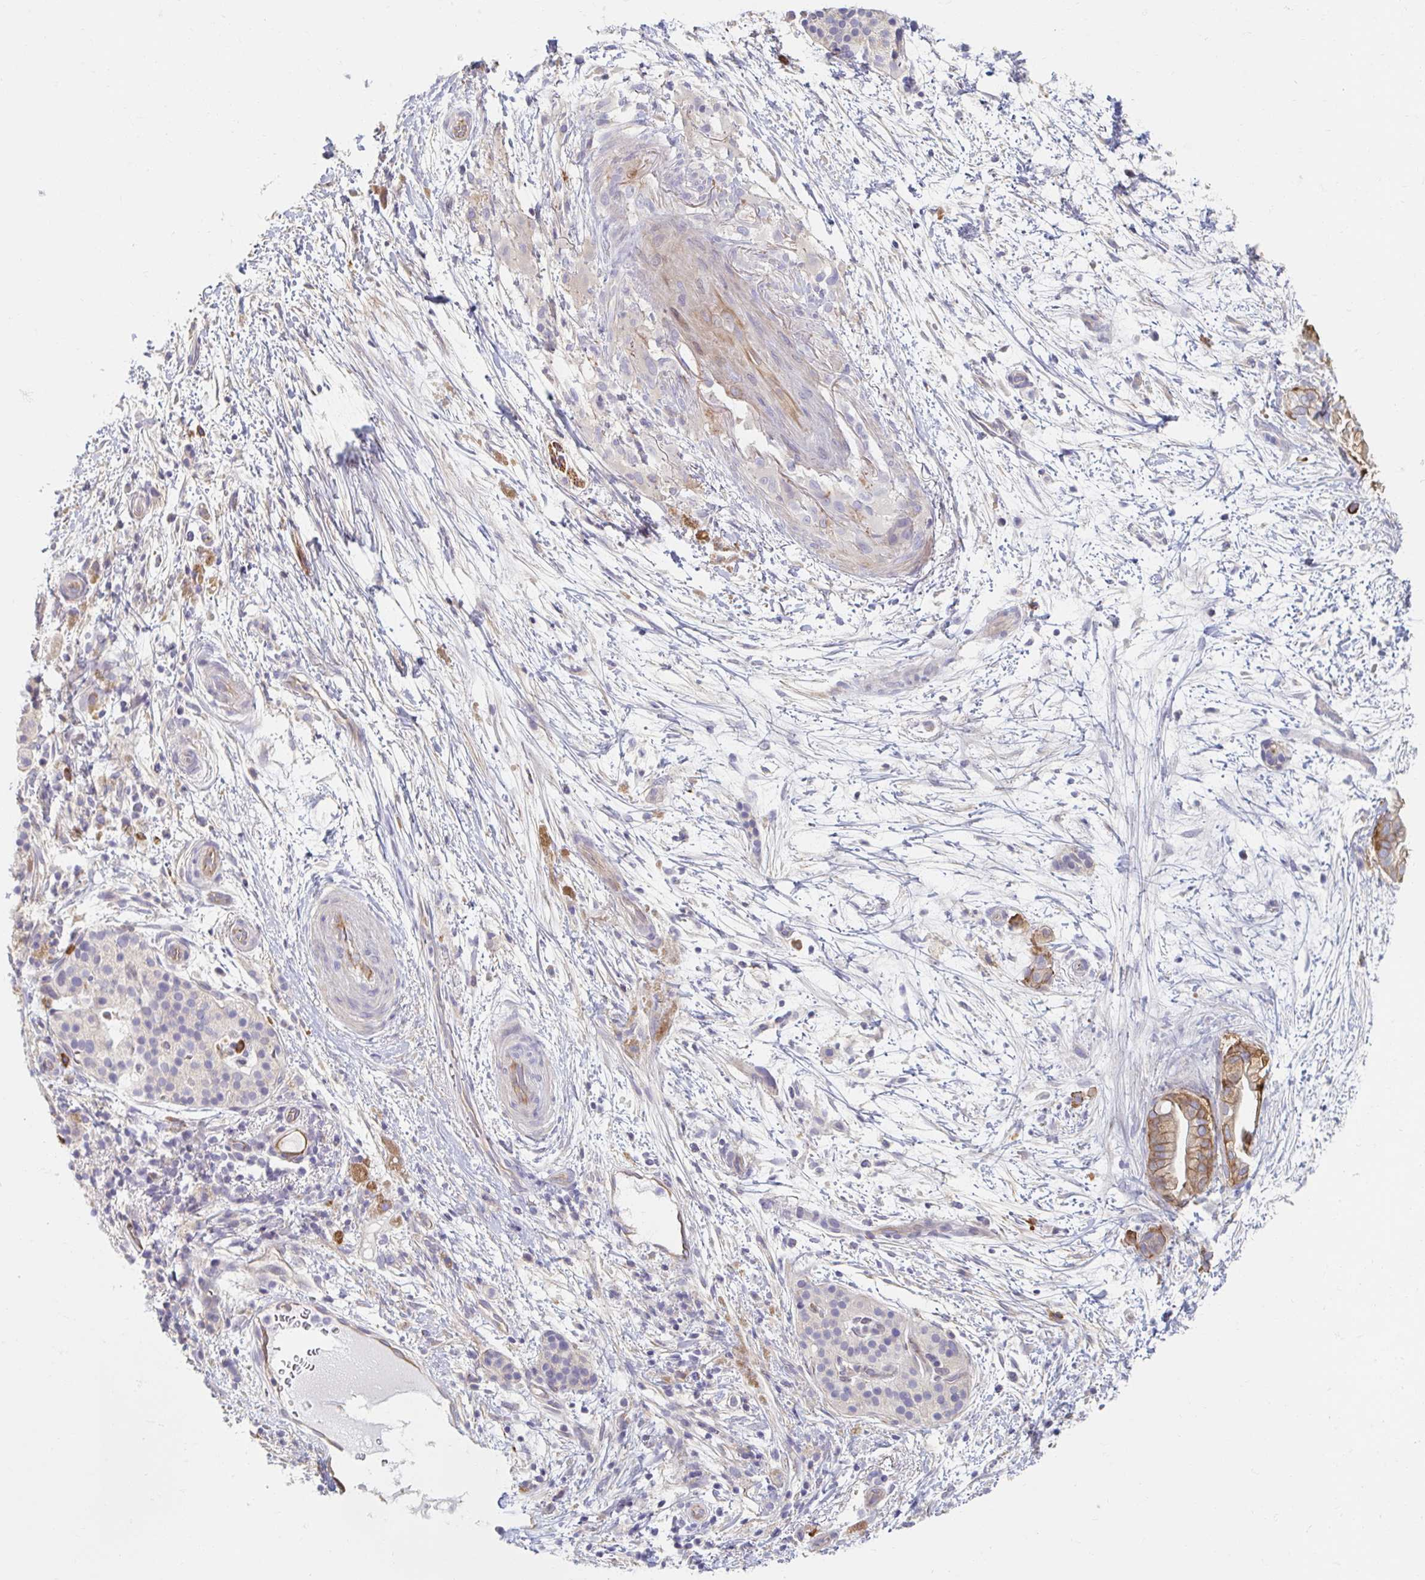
{"staining": {"intensity": "moderate", "quantity": ">75%", "location": "cytoplasmic/membranous"}, "tissue": "pancreatic cancer", "cell_type": "Tumor cells", "image_type": "cancer", "snomed": [{"axis": "morphology", "description": "Adenocarcinoma, NOS"}, {"axis": "topography", "description": "Pancreas"}], "caption": "High-magnification brightfield microscopy of pancreatic adenocarcinoma stained with DAB (brown) and counterstained with hematoxylin (blue). tumor cells exhibit moderate cytoplasmic/membranous expression is identified in about>75% of cells.", "gene": "MYLK2", "patient": {"sex": "female", "age": 69}}